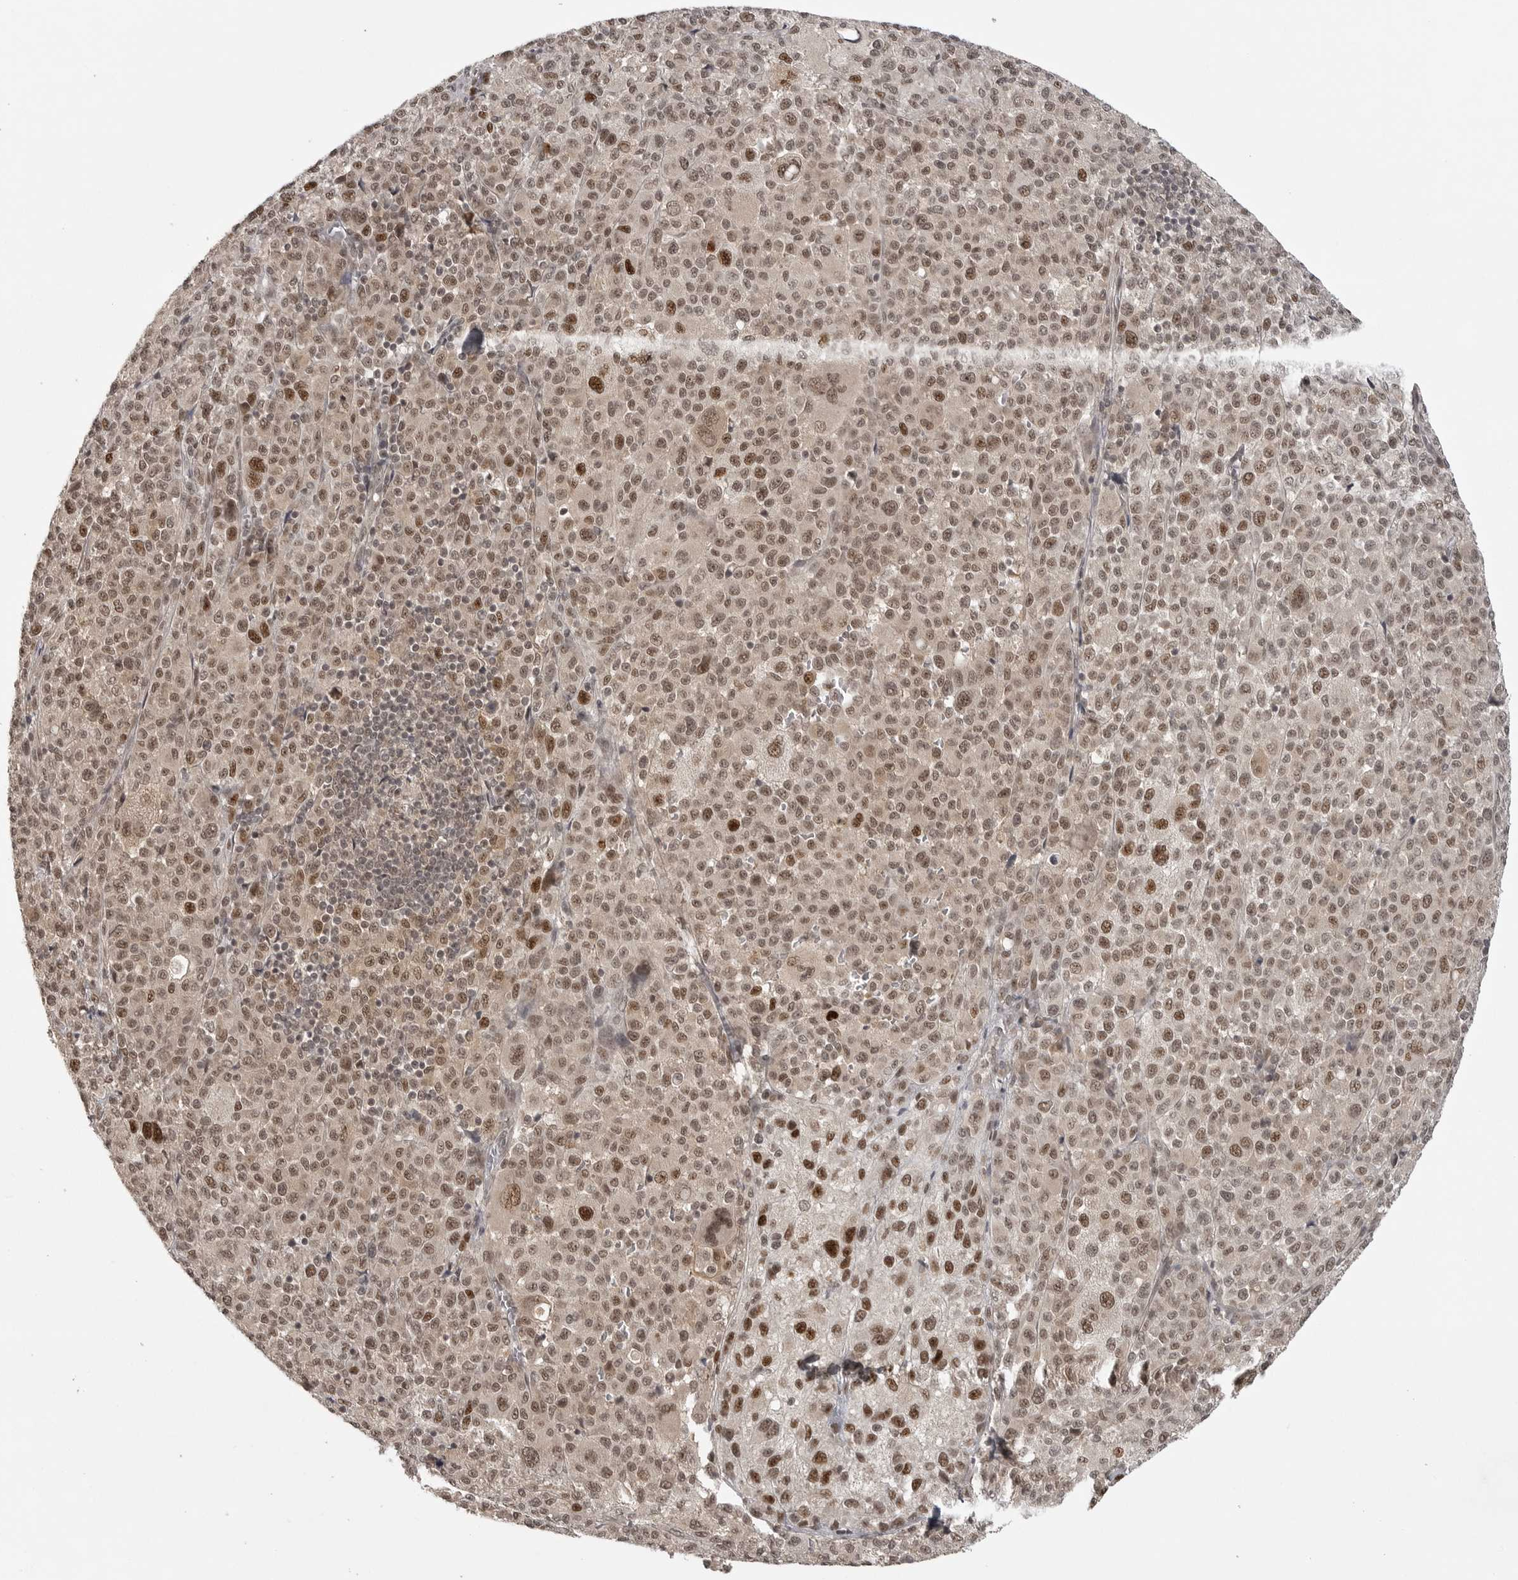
{"staining": {"intensity": "moderate", "quantity": ">75%", "location": "nuclear"}, "tissue": "melanoma", "cell_type": "Tumor cells", "image_type": "cancer", "snomed": [{"axis": "morphology", "description": "Malignant melanoma, Metastatic site"}, {"axis": "topography", "description": "Skin"}], "caption": "Immunohistochemistry micrograph of neoplastic tissue: human malignant melanoma (metastatic site) stained using IHC reveals medium levels of moderate protein expression localized specifically in the nuclear of tumor cells, appearing as a nuclear brown color.", "gene": "PEG3", "patient": {"sex": "female", "age": 74}}